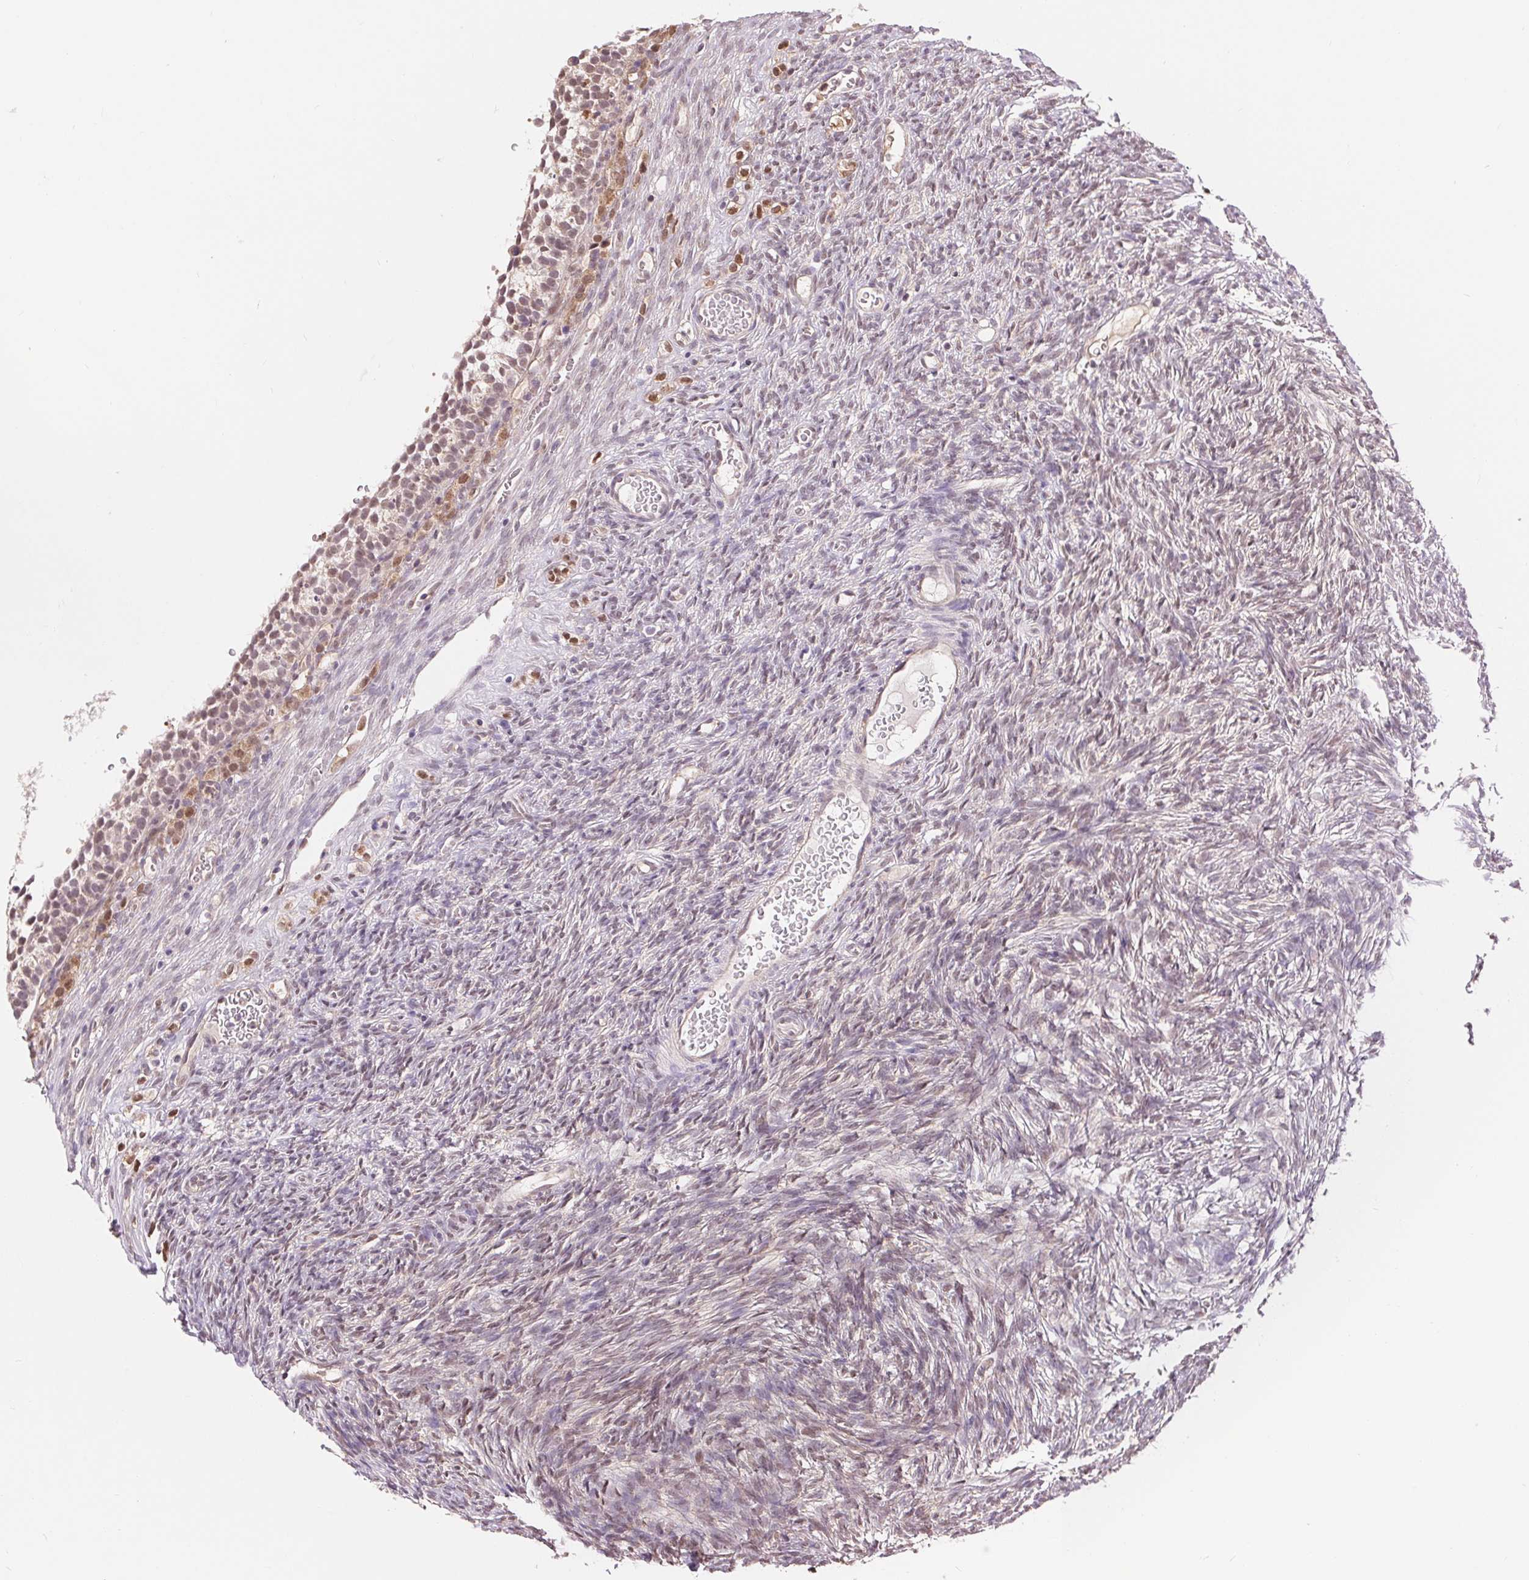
{"staining": {"intensity": "weak", "quantity": "25%-75%", "location": "nuclear"}, "tissue": "ovary", "cell_type": "Follicle cells", "image_type": "normal", "snomed": [{"axis": "morphology", "description": "Normal tissue, NOS"}, {"axis": "topography", "description": "Ovary"}], "caption": "IHC of normal human ovary displays low levels of weak nuclear staining in approximately 25%-75% of follicle cells. The staining was performed using DAB, with brown indicating positive protein expression. Nuclei are stained blue with hematoxylin.", "gene": "TMEM273", "patient": {"sex": "female", "age": 34}}